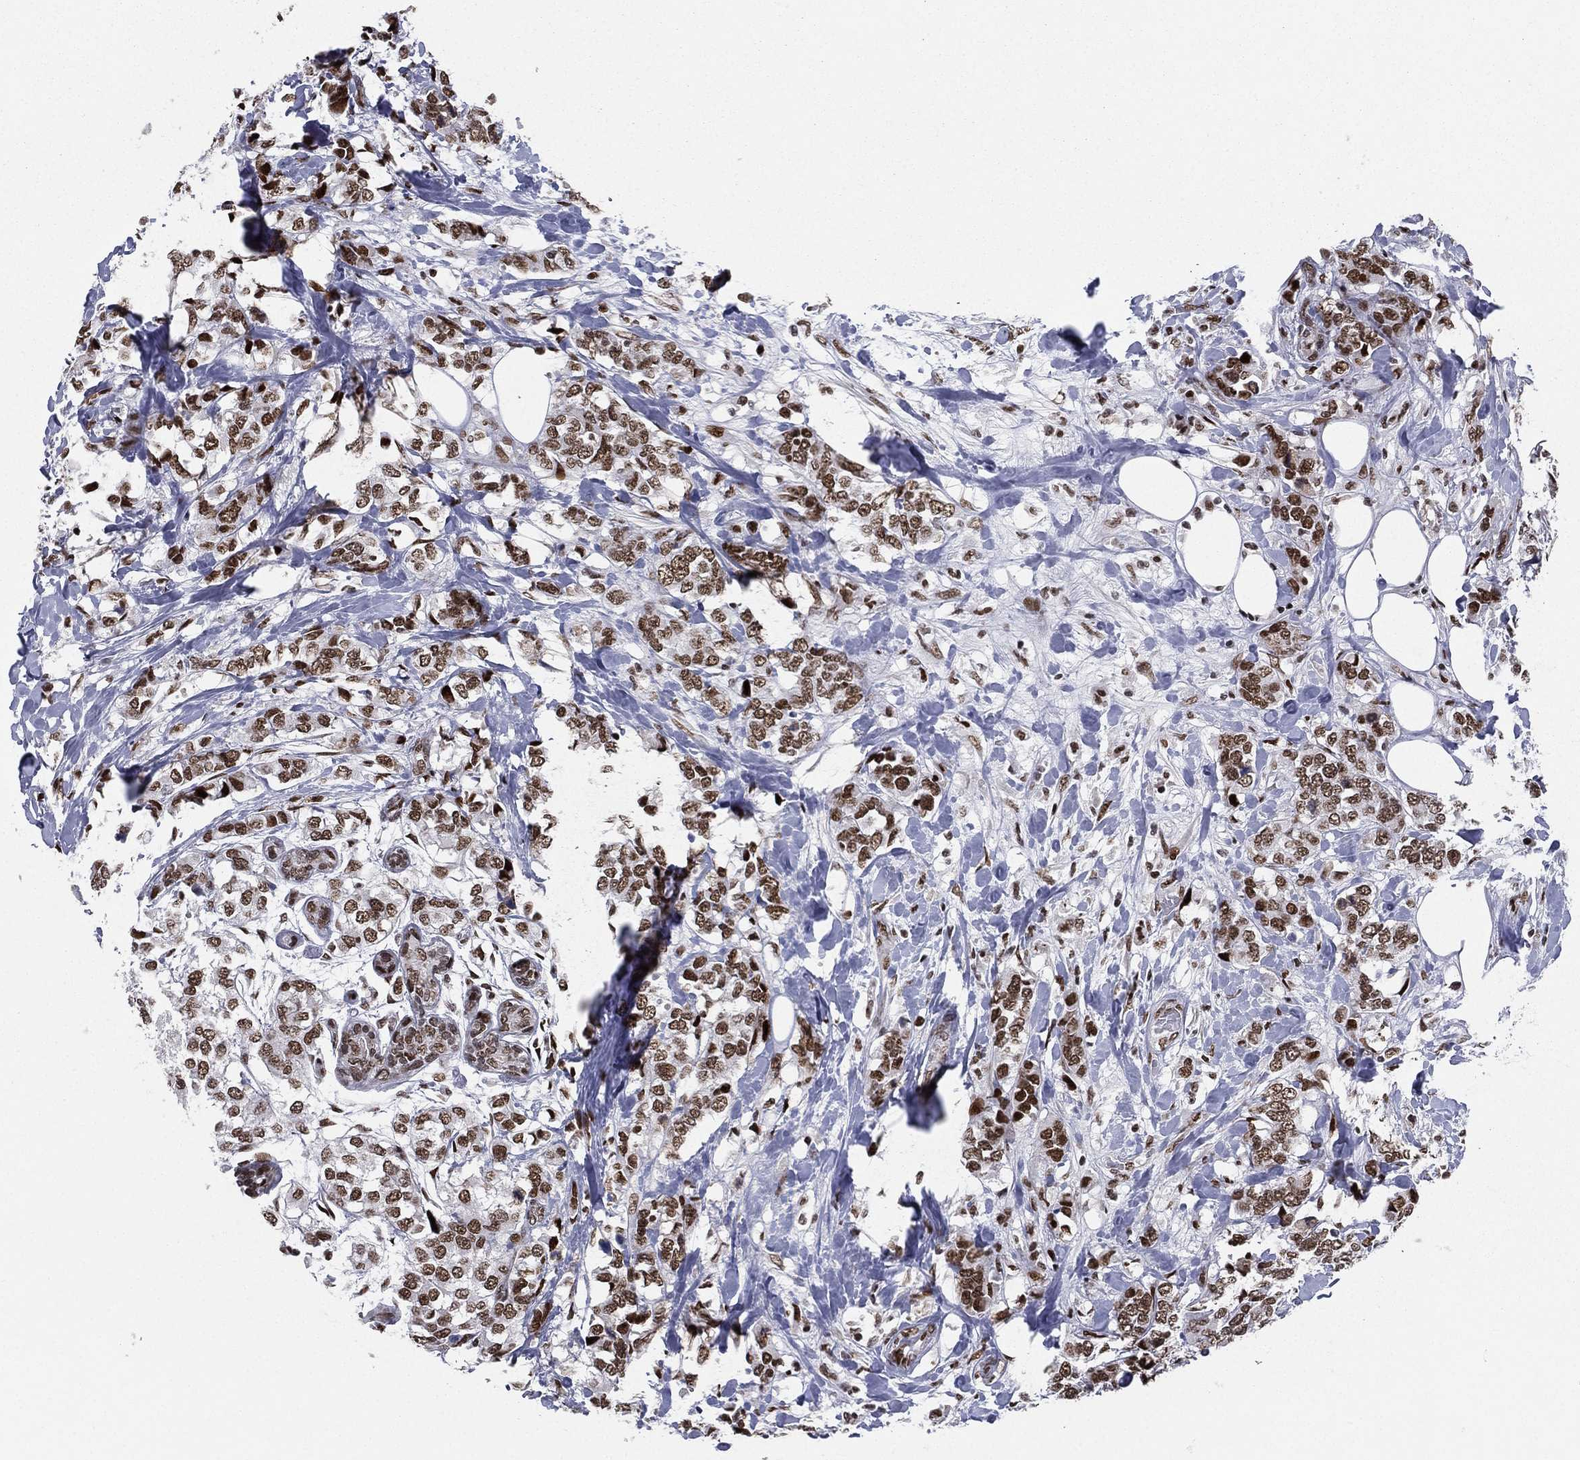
{"staining": {"intensity": "strong", "quantity": ">75%", "location": "nuclear"}, "tissue": "breast cancer", "cell_type": "Tumor cells", "image_type": "cancer", "snomed": [{"axis": "morphology", "description": "Lobular carcinoma"}, {"axis": "topography", "description": "Breast"}], "caption": "Immunohistochemical staining of breast lobular carcinoma shows high levels of strong nuclear protein positivity in about >75% of tumor cells. (DAB = brown stain, brightfield microscopy at high magnification).", "gene": "RTF1", "patient": {"sex": "female", "age": 59}}